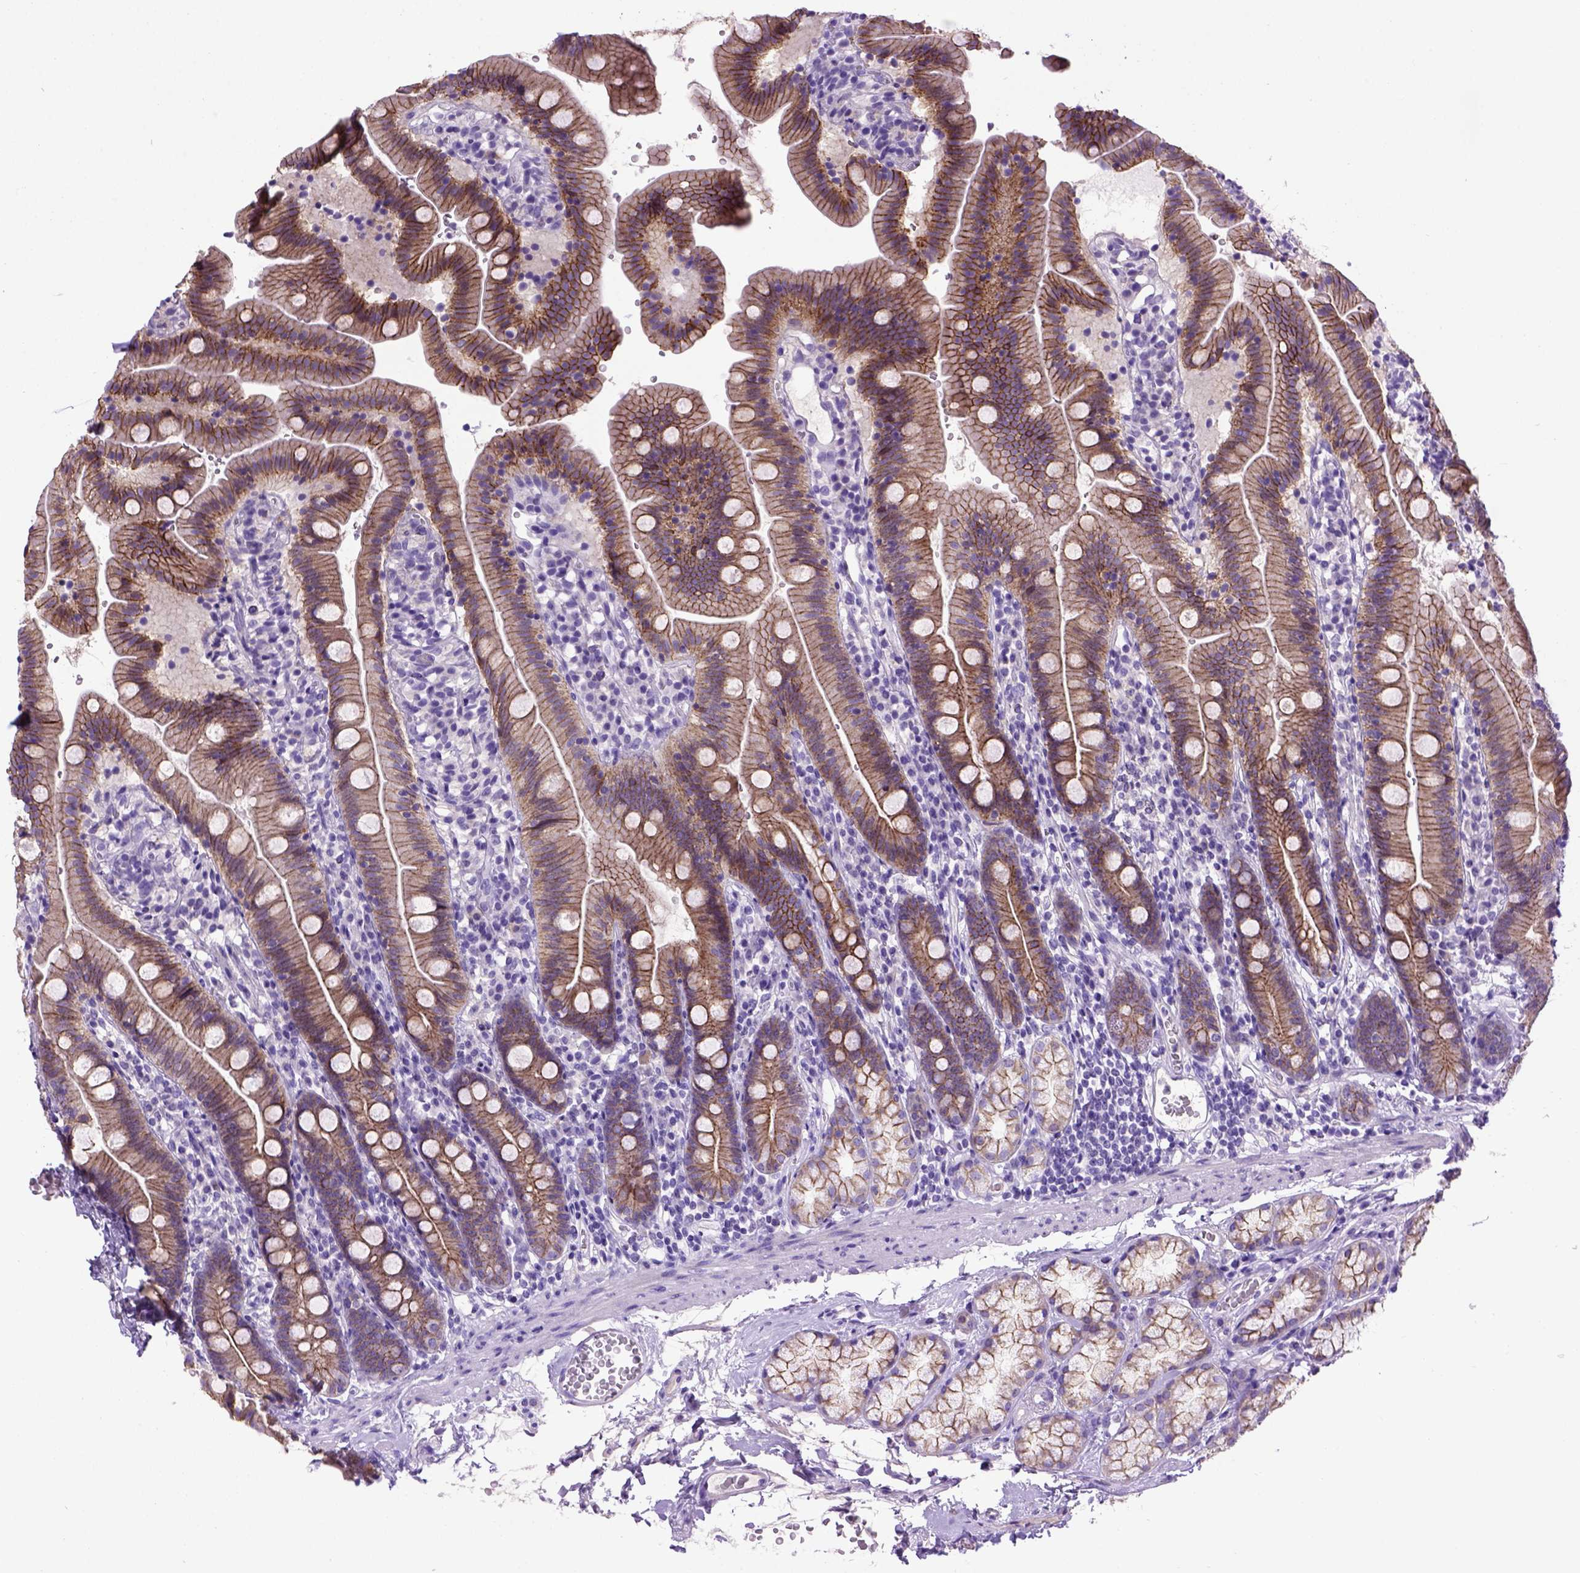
{"staining": {"intensity": "moderate", "quantity": ">75%", "location": "cytoplasmic/membranous"}, "tissue": "duodenum", "cell_type": "Glandular cells", "image_type": "normal", "snomed": [{"axis": "morphology", "description": "Normal tissue, NOS"}, {"axis": "topography", "description": "Duodenum"}], "caption": "Glandular cells reveal medium levels of moderate cytoplasmic/membranous expression in about >75% of cells in benign human duodenum. (brown staining indicates protein expression, while blue staining denotes nuclei).", "gene": "CDH1", "patient": {"sex": "female", "age": 67}}